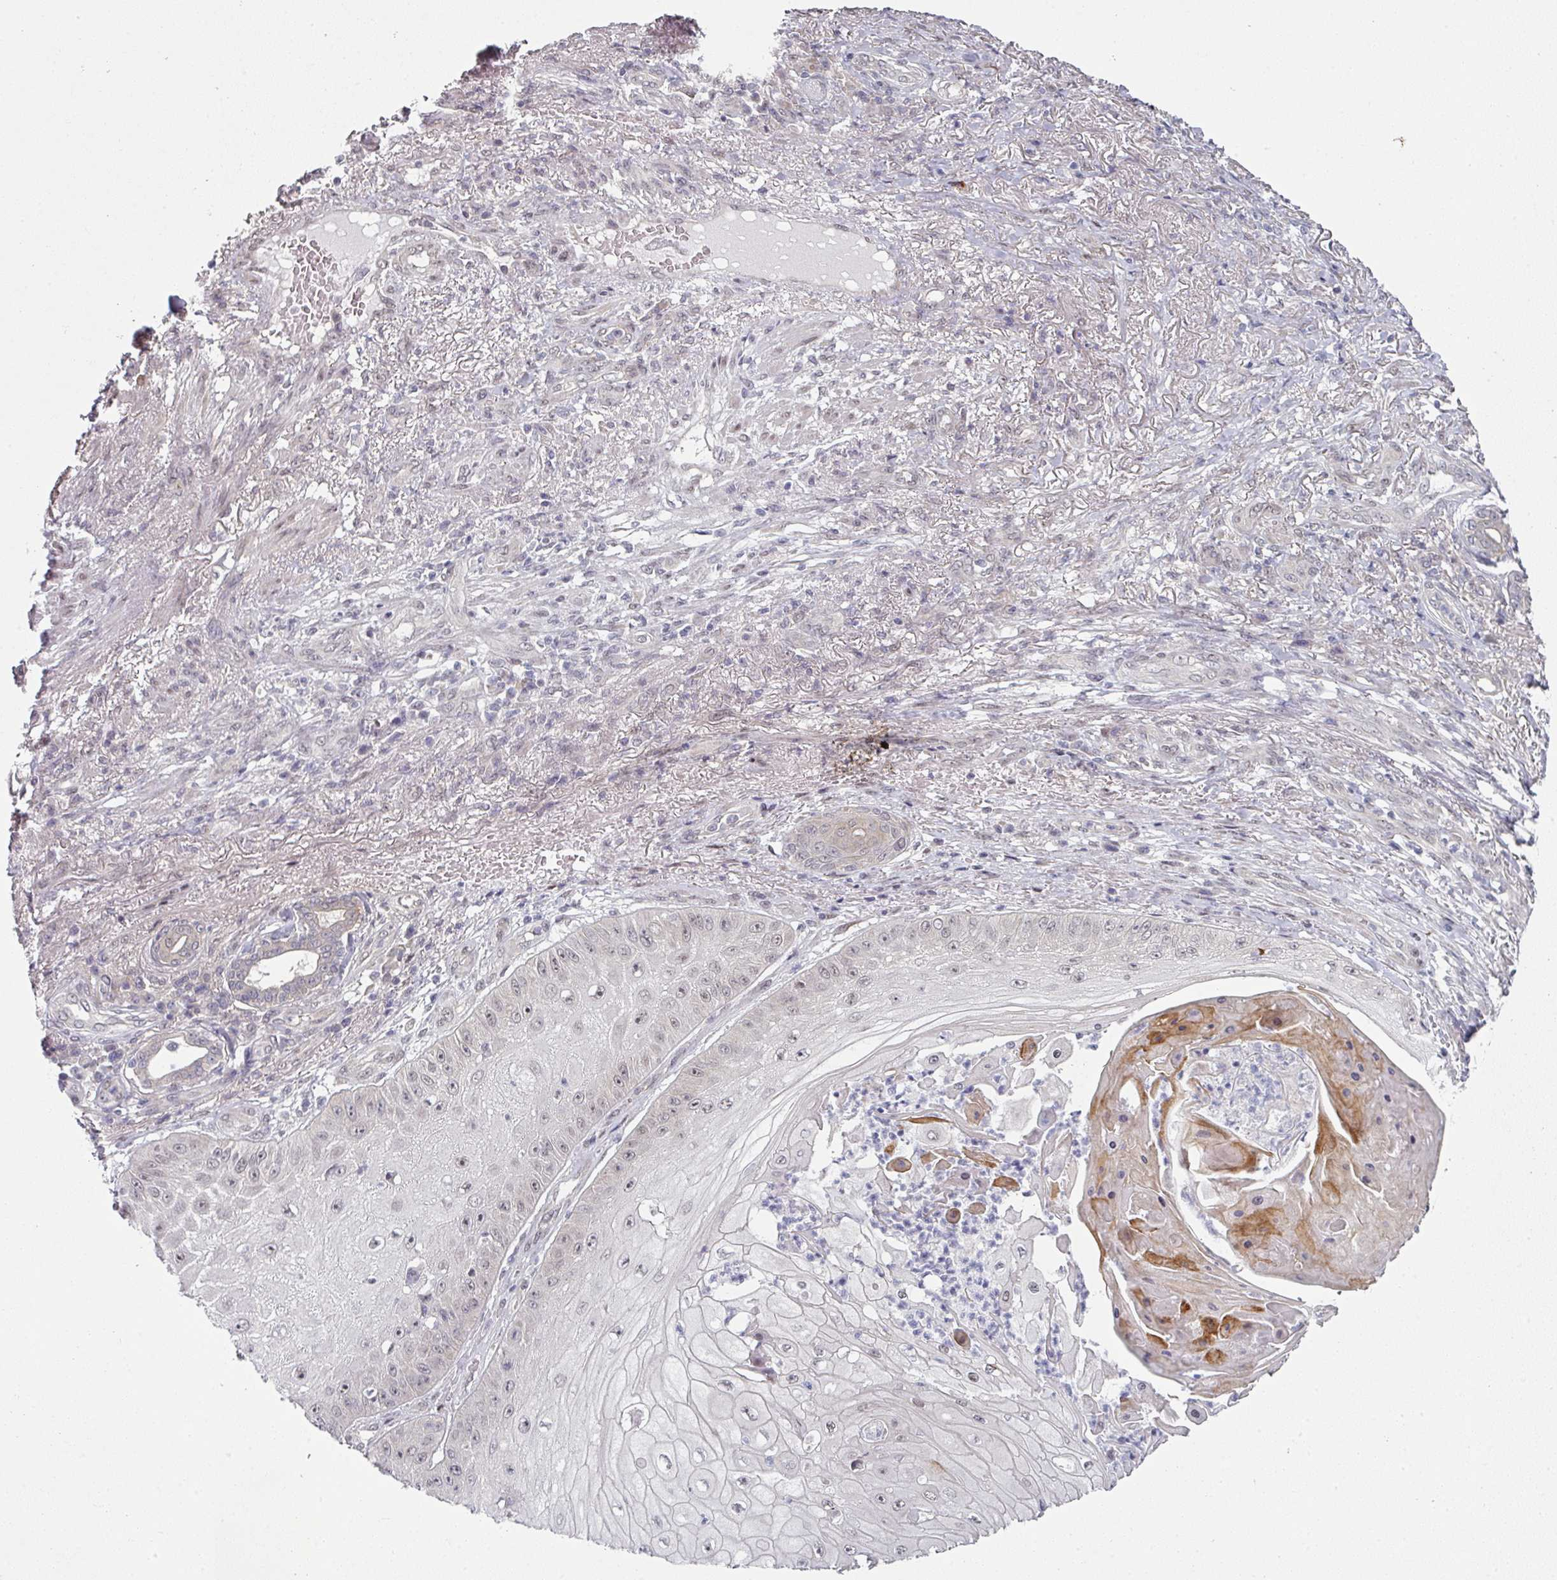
{"staining": {"intensity": "negative", "quantity": "none", "location": "none"}, "tissue": "skin cancer", "cell_type": "Tumor cells", "image_type": "cancer", "snomed": [{"axis": "morphology", "description": "Squamous cell carcinoma, NOS"}, {"axis": "topography", "description": "Skin"}], "caption": "Photomicrograph shows no significant protein staining in tumor cells of skin cancer (squamous cell carcinoma). The staining is performed using DAB (3,3'-diaminobenzidine) brown chromogen with nuclei counter-stained in using hematoxylin.", "gene": "TMCC1", "patient": {"sex": "male", "age": 70}}